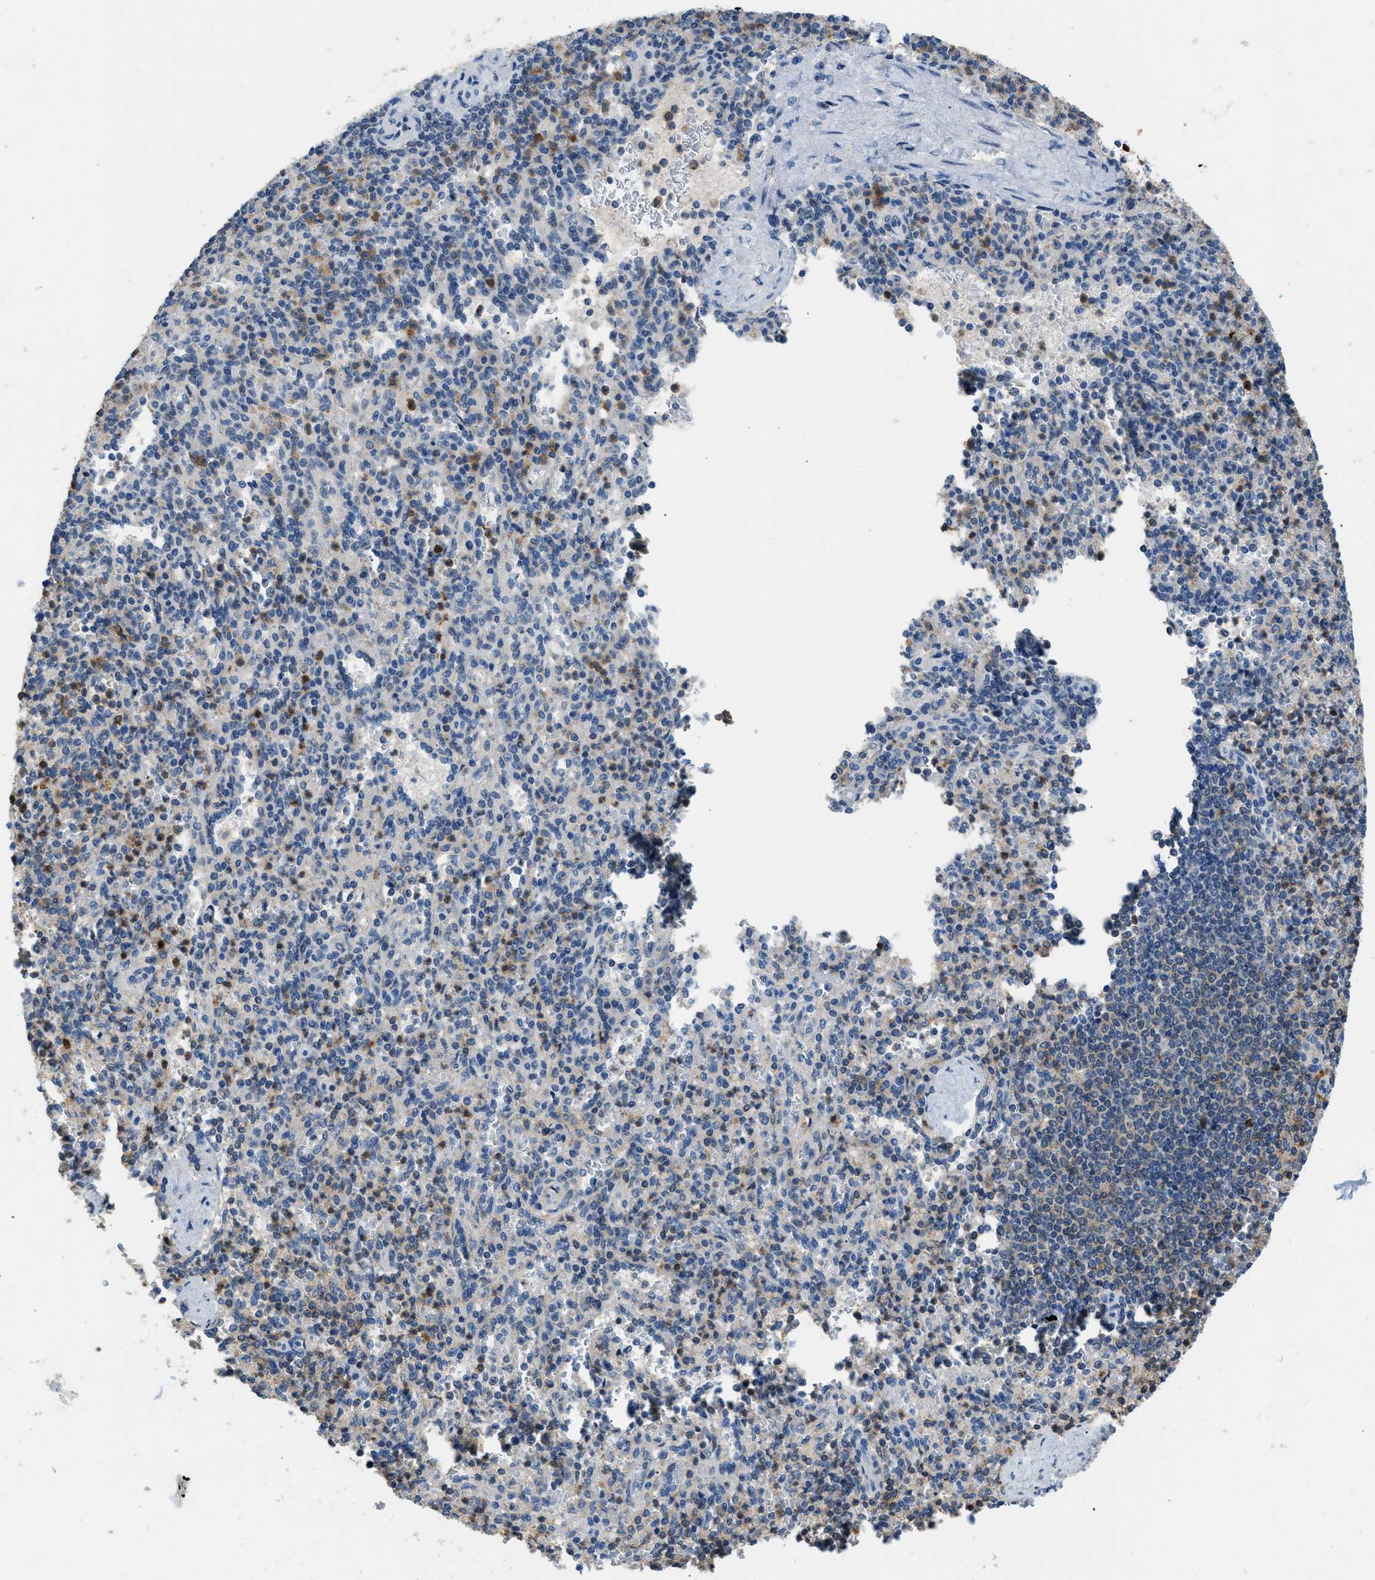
{"staining": {"intensity": "strong", "quantity": "25%-75%", "location": "cytoplasmic/membranous"}, "tissue": "spleen", "cell_type": "Cells in red pulp", "image_type": "normal", "snomed": [{"axis": "morphology", "description": "Normal tissue, NOS"}, {"axis": "topography", "description": "Spleen"}], "caption": "Strong cytoplasmic/membranous protein positivity is present in approximately 25%-75% of cells in red pulp in spleen. The protein of interest is stained brown, and the nuclei are stained in blue (DAB IHC with brightfield microscopy, high magnification).", "gene": "TOMM34", "patient": {"sex": "female", "age": 74}}